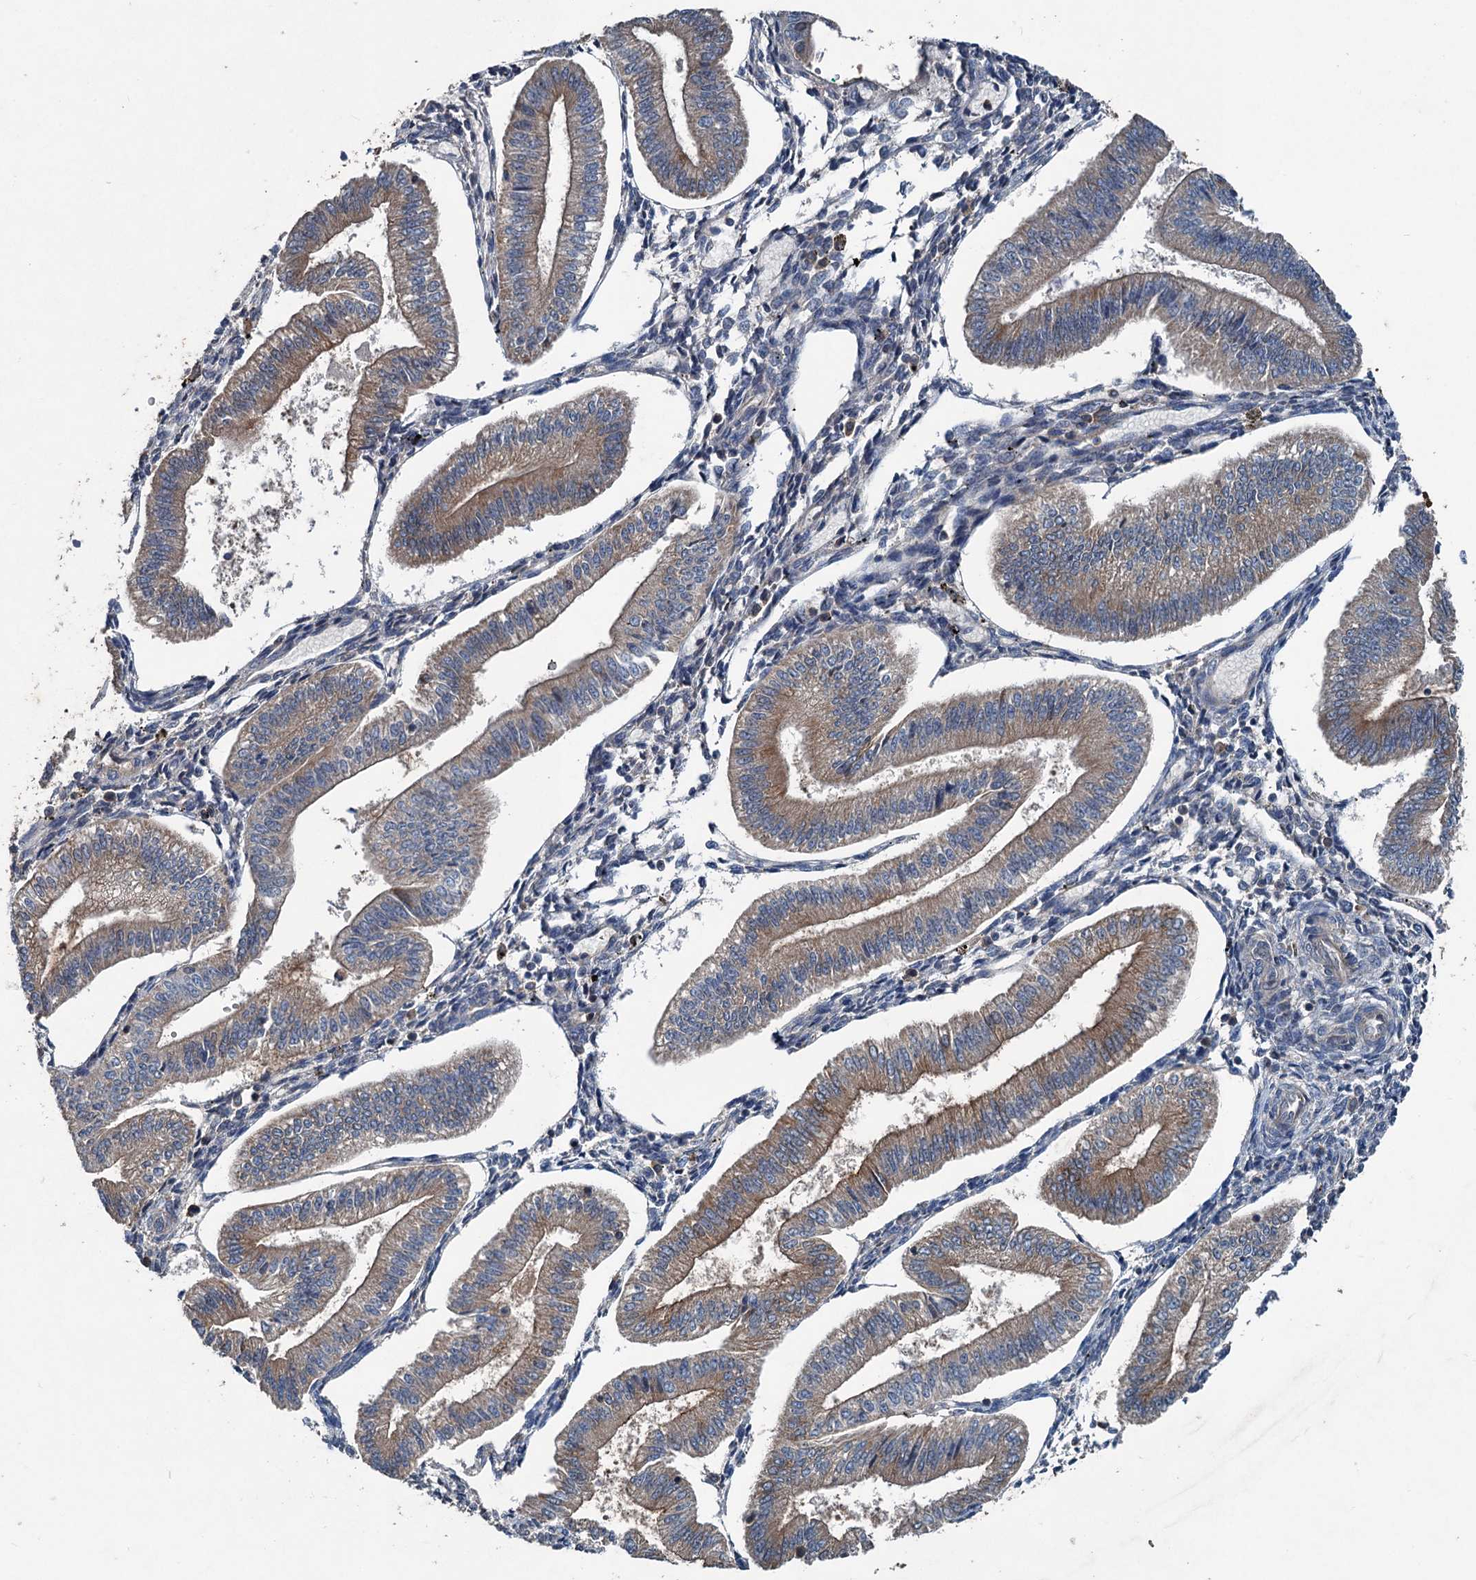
{"staining": {"intensity": "negative", "quantity": "none", "location": "none"}, "tissue": "endometrium", "cell_type": "Cells in endometrial stroma", "image_type": "normal", "snomed": [{"axis": "morphology", "description": "Normal tissue, NOS"}, {"axis": "topography", "description": "Endometrium"}], "caption": "Immunohistochemical staining of benign endometrium displays no significant staining in cells in endometrial stroma.", "gene": "TAPBPL", "patient": {"sex": "female", "age": 34}}